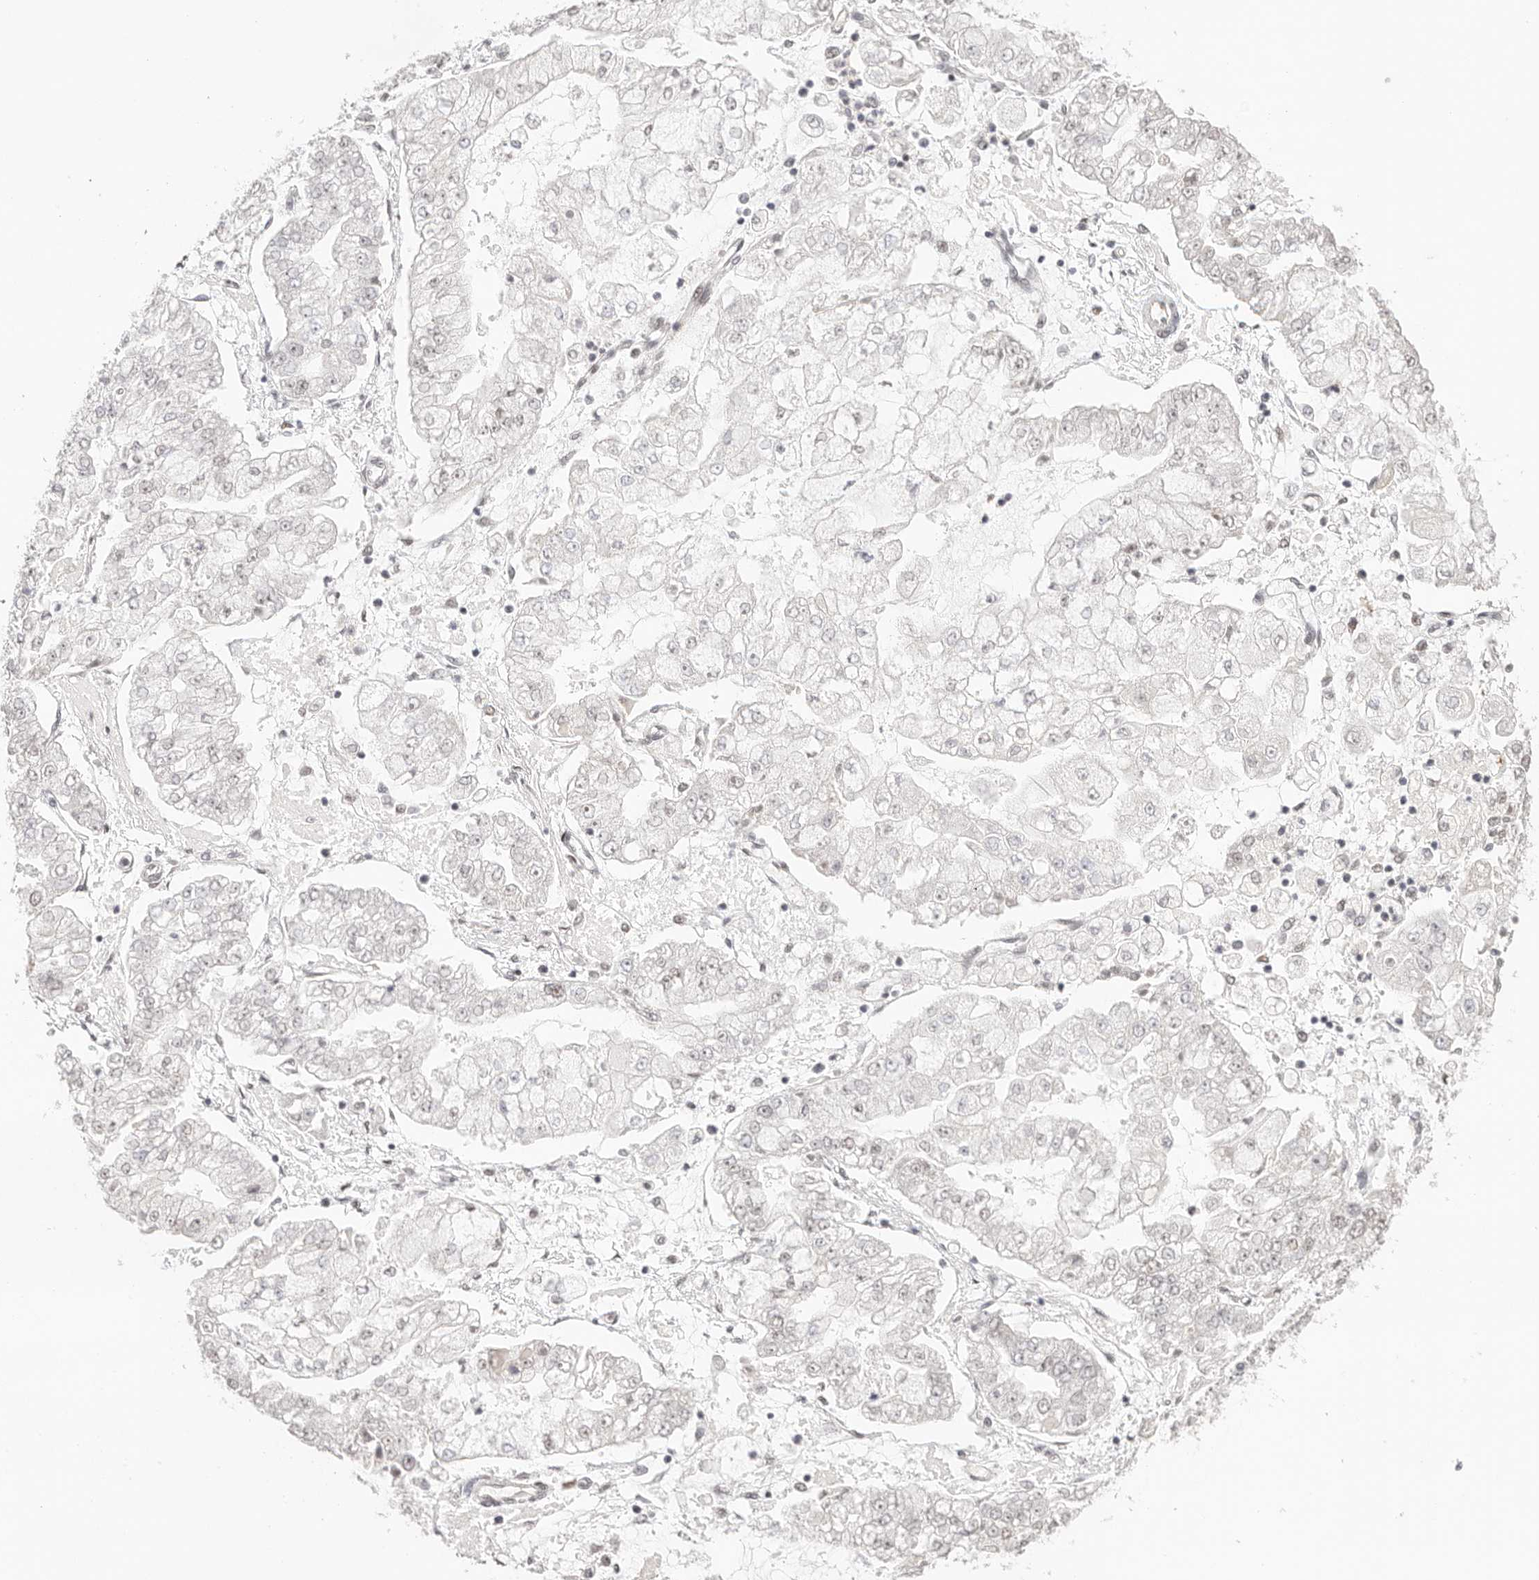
{"staining": {"intensity": "weak", "quantity": "<25%", "location": "nuclear"}, "tissue": "stomach cancer", "cell_type": "Tumor cells", "image_type": "cancer", "snomed": [{"axis": "morphology", "description": "Adenocarcinoma, NOS"}, {"axis": "topography", "description": "Stomach"}], "caption": "A photomicrograph of stomach cancer stained for a protein displays no brown staining in tumor cells.", "gene": "RFC3", "patient": {"sex": "male", "age": 76}}